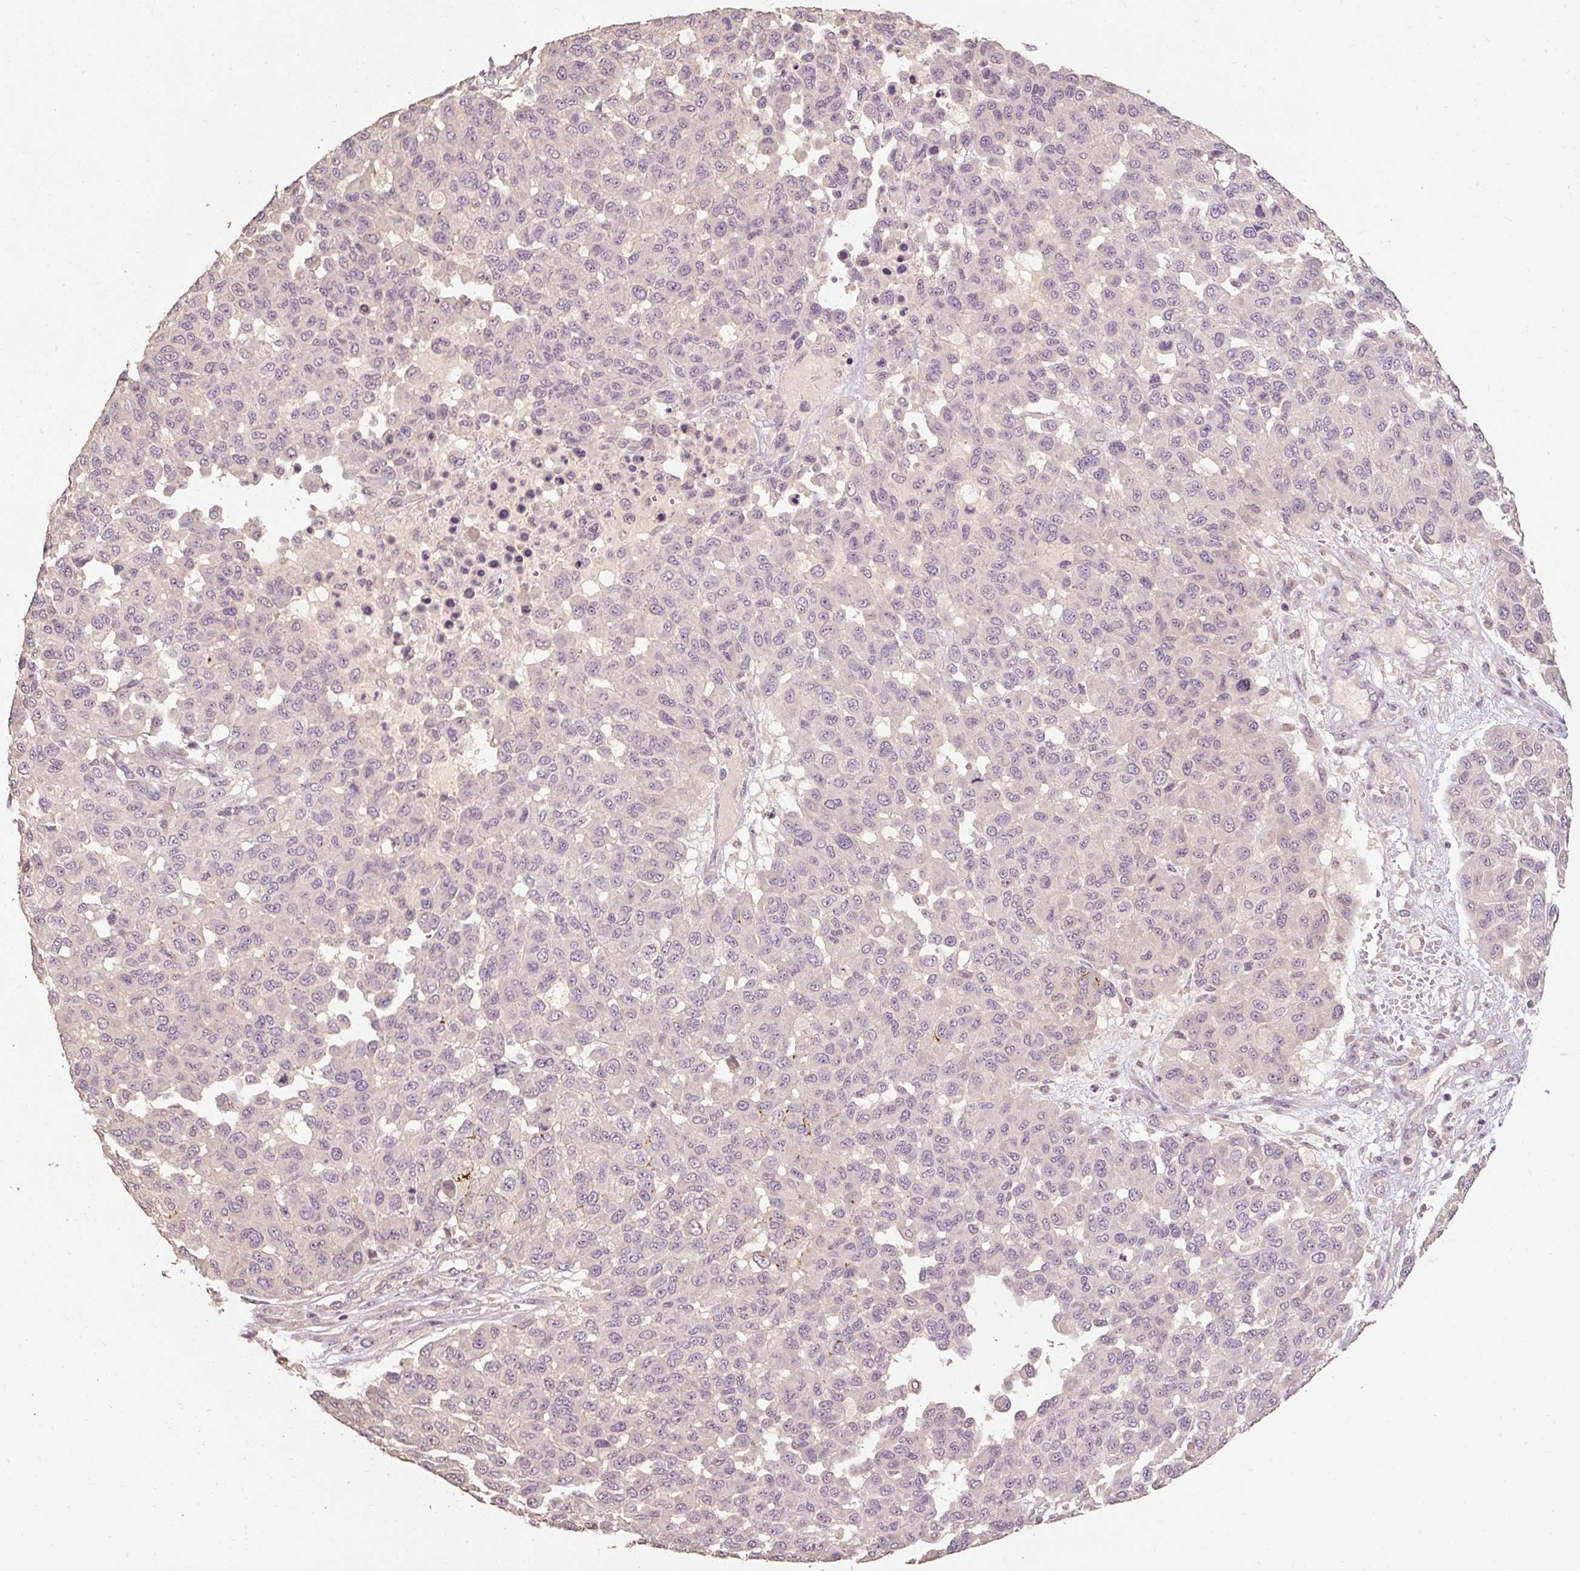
{"staining": {"intensity": "negative", "quantity": "none", "location": "none"}, "tissue": "melanoma", "cell_type": "Tumor cells", "image_type": "cancer", "snomed": [{"axis": "morphology", "description": "Malignant melanoma, NOS"}, {"axis": "topography", "description": "Skin"}], "caption": "Malignant melanoma was stained to show a protein in brown. There is no significant positivity in tumor cells. The staining is performed using DAB (3,3'-diaminobenzidine) brown chromogen with nuclei counter-stained in using hematoxylin.", "gene": "CFAP65", "patient": {"sex": "male", "age": 62}}